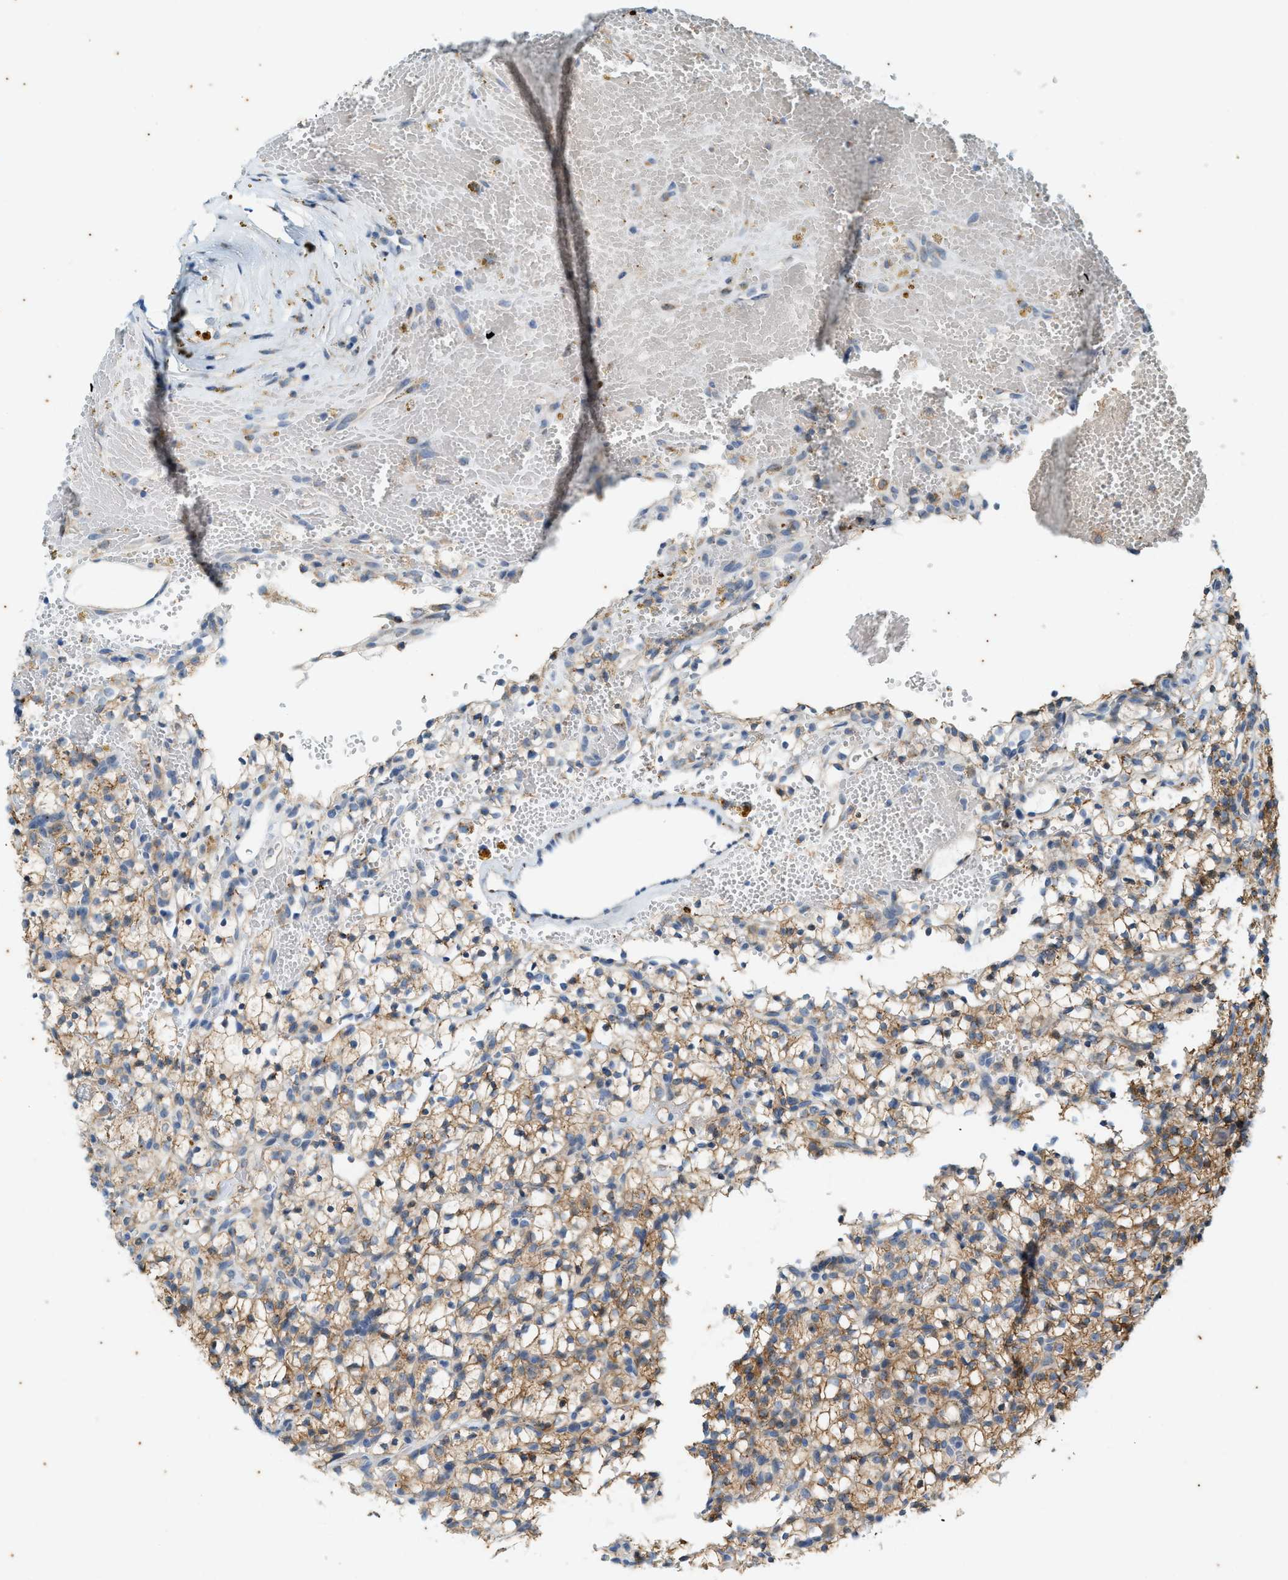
{"staining": {"intensity": "moderate", "quantity": ">75%", "location": "cytoplasmic/membranous"}, "tissue": "renal cancer", "cell_type": "Tumor cells", "image_type": "cancer", "snomed": [{"axis": "morphology", "description": "Adenocarcinoma, NOS"}, {"axis": "topography", "description": "Kidney"}], "caption": "This image displays immunohistochemistry (IHC) staining of human adenocarcinoma (renal), with medium moderate cytoplasmic/membranous staining in about >75% of tumor cells.", "gene": "CHPF2", "patient": {"sex": "female", "age": 57}}